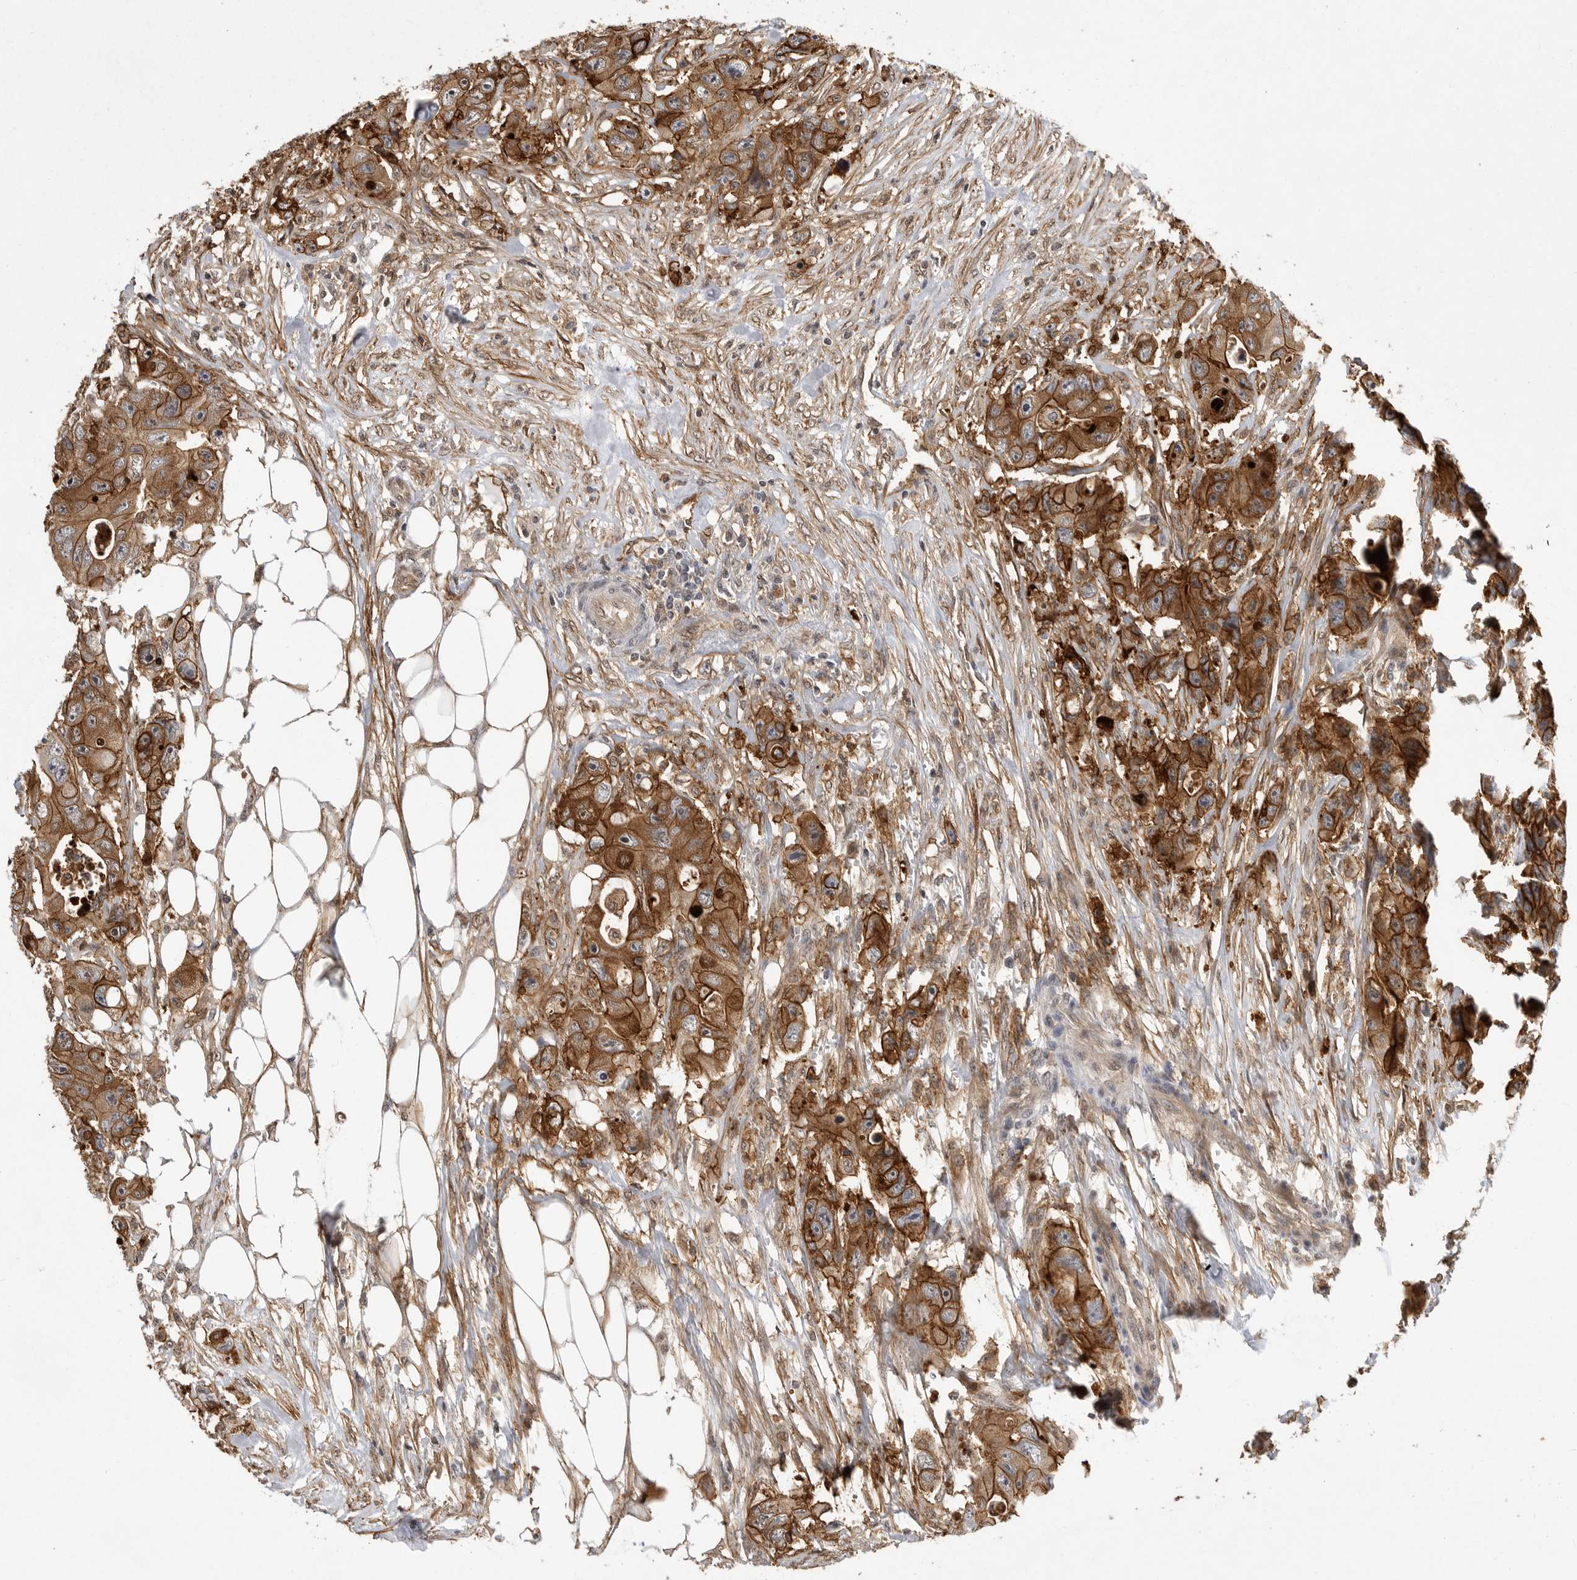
{"staining": {"intensity": "strong", "quantity": ">75%", "location": "cytoplasmic/membranous"}, "tissue": "colorectal cancer", "cell_type": "Tumor cells", "image_type": "cancer", "snomed": [{"axis": "morphology", "description": "Adenocarcinoma, NOS"}, {"axis": "topography", "description": "Colon"}], "caption": "An immunohistochemistry image of neoplastic tissue is shown. Protein staining in brown shows strong cytoplasmic/membranous positivity in adenocarcinoma (colorectal) within tumor cells.", "gene": "NECTIN1", "patient": {"sex": "female", "age": 46}}